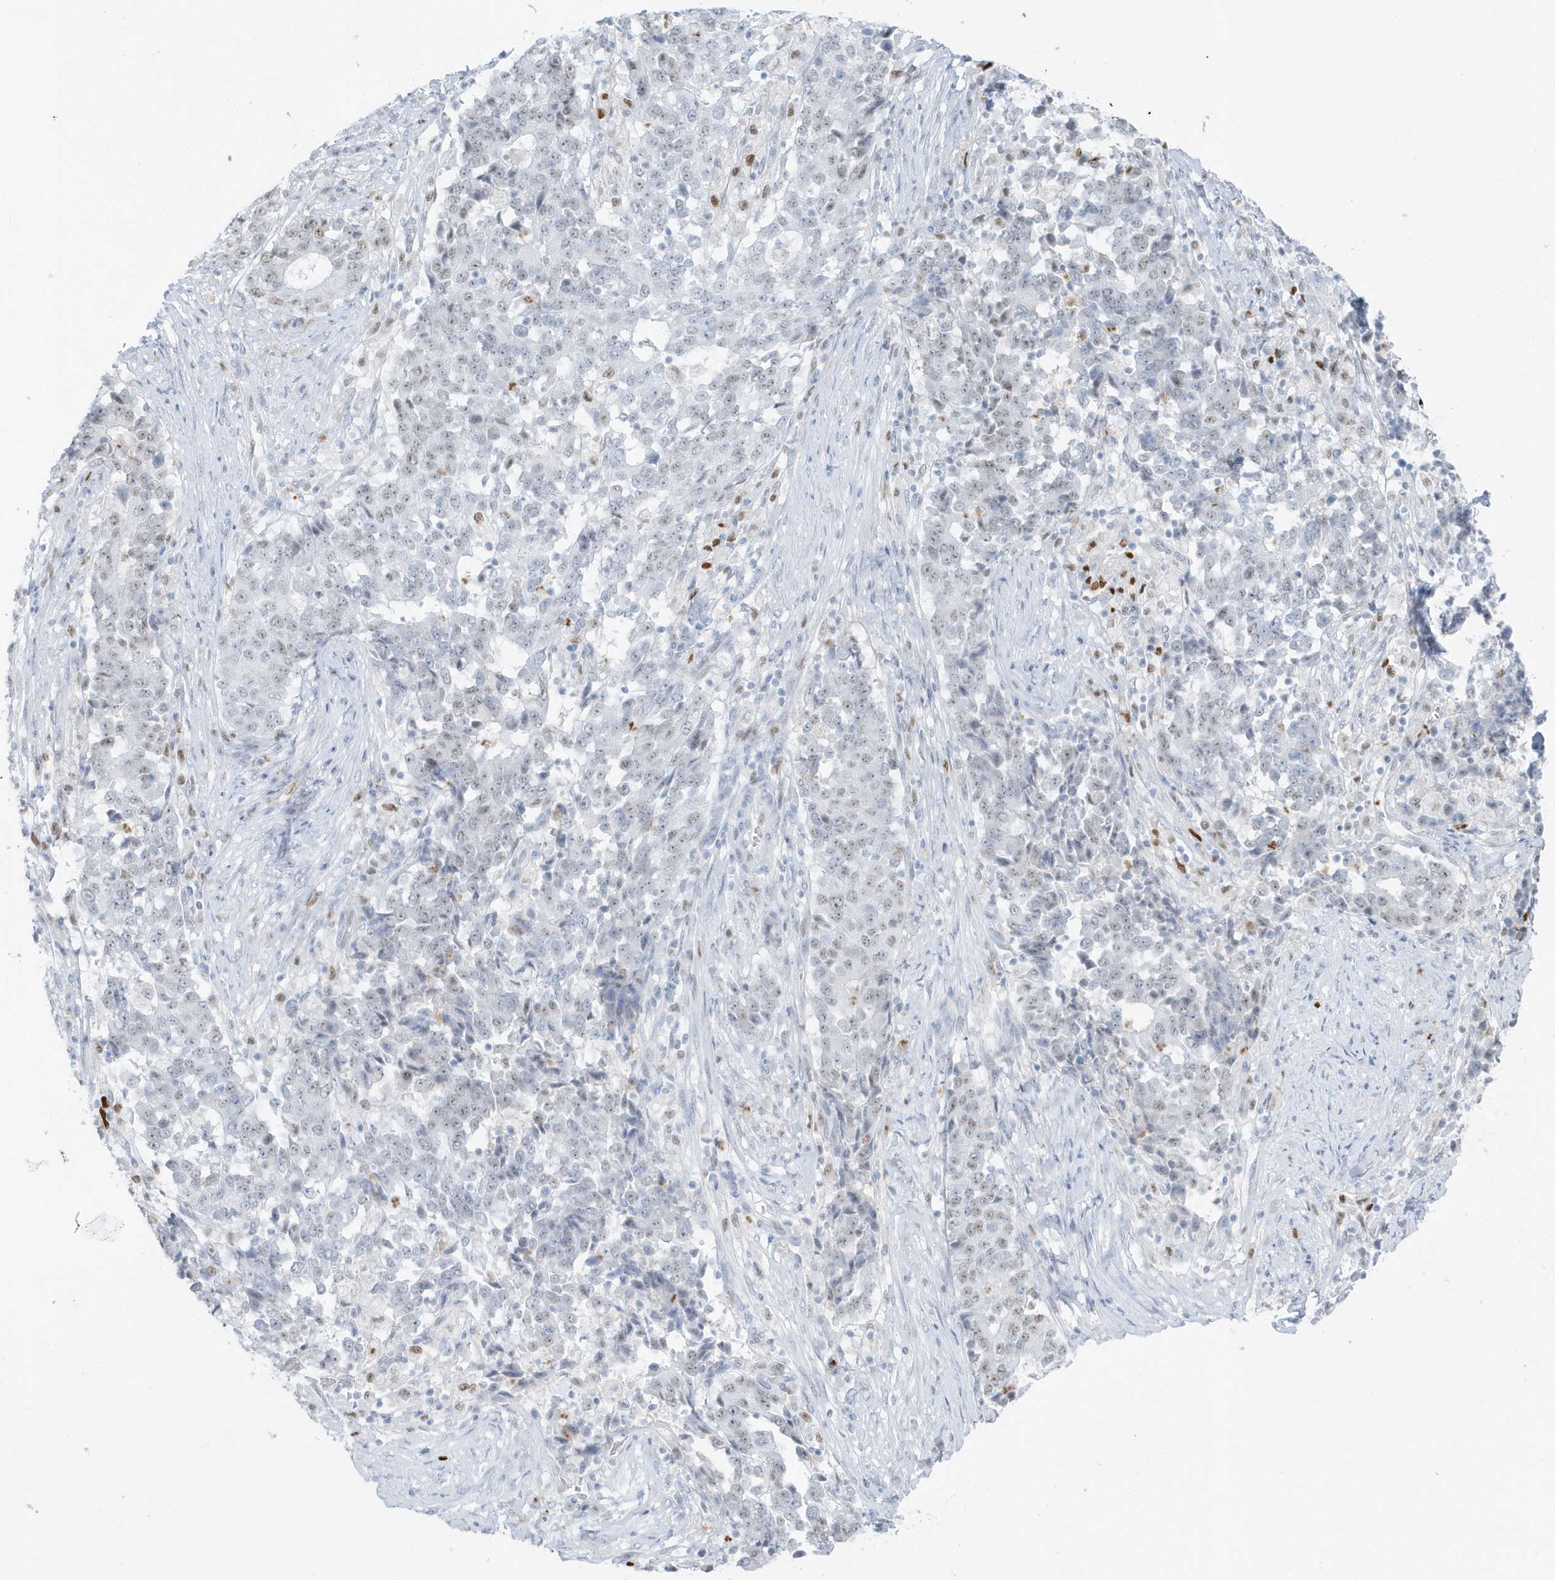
{"staining": {"intensity": "negative", "quantity": "none", "location": "none"}, "tissue": "stomach cancer", "cell_type": "Tumor cells", "image_type": "cancer", "snomed": [{"axis": "morphology", "description": "Adenocarcinoma, NOS"}, {"axis": "topography", "description": "Stomach"}], "caption": "This is a micrograph of immunohistochemistry (IHC) staining of adenocarcinoma (stomach), which shows no positivity in tumor cells. (DAB (3,3'-diaminobenzidine) immunohistochemistry visualized using brightfield microscopy, high magnification).", "gene": "SMIM34", "patient": {"sex": "male", "age": 59}}